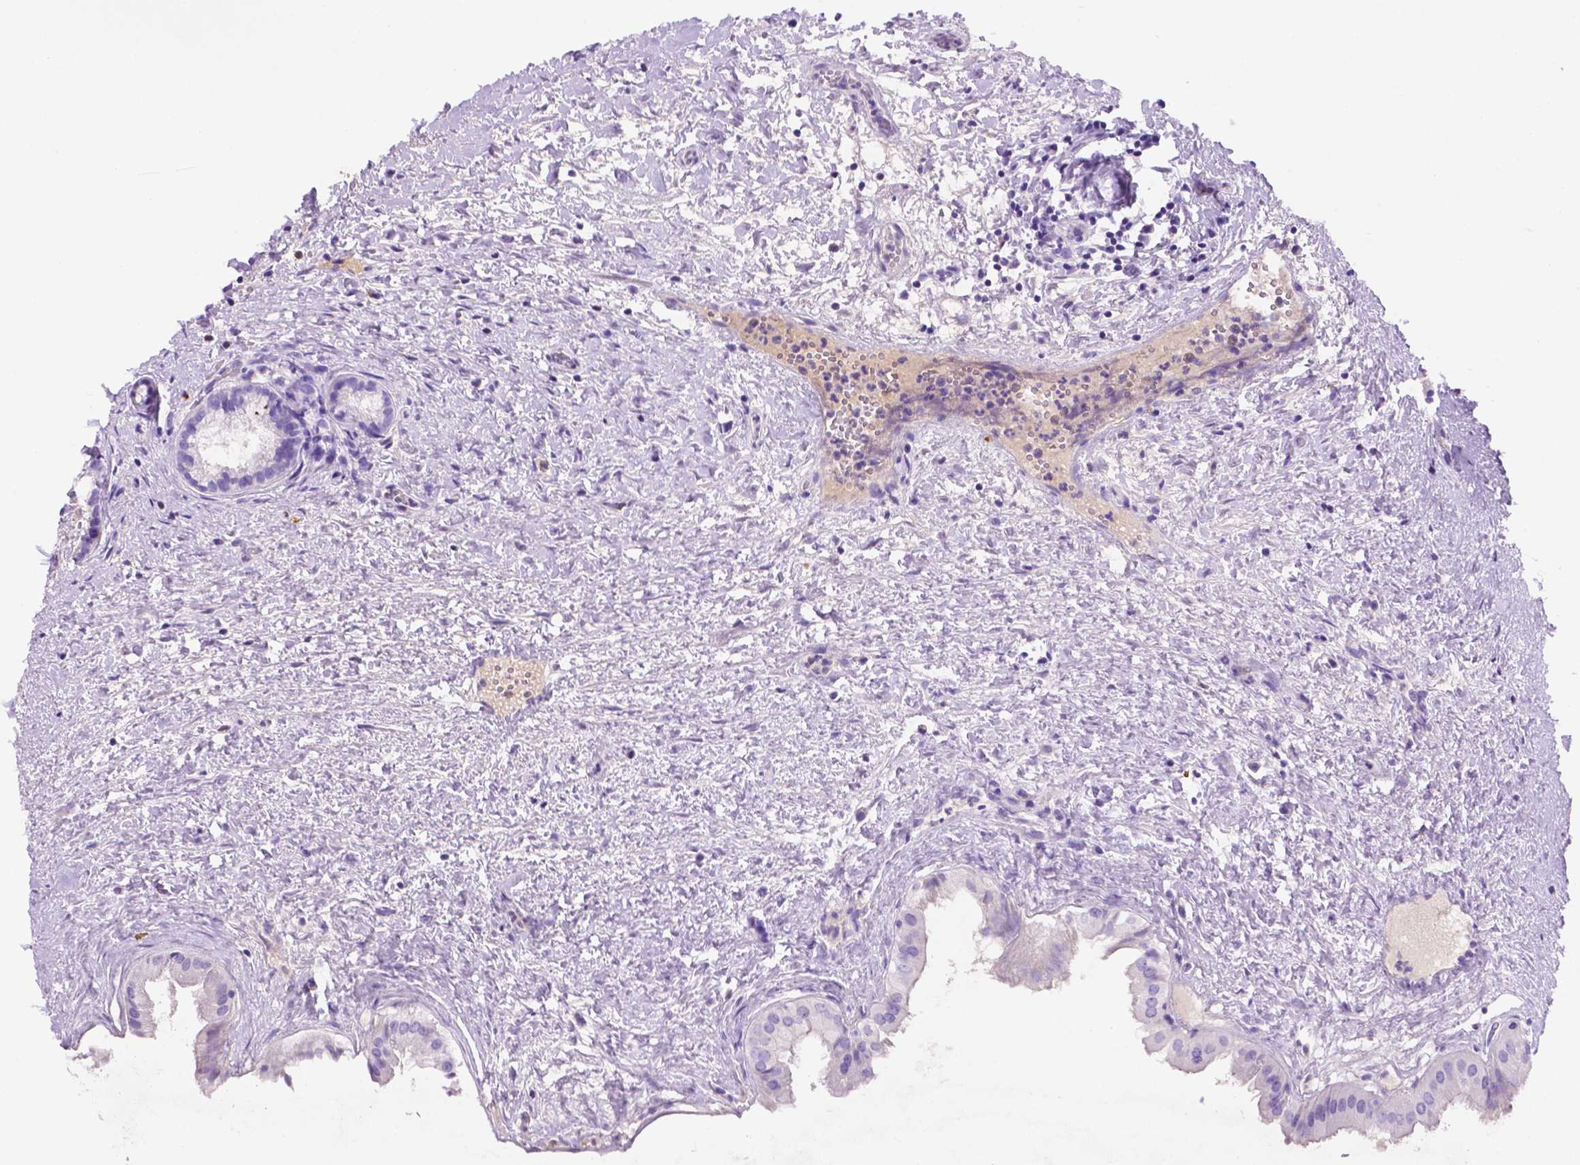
{"staining": {"intensity": "negative", "quantity": "none", "location": "none"}, "tissue": "gallbladder", "cell_type": "Glandular cells", "image_type": "normal", "snomed": [{"axis": "morphology", "description": "Normal tissue, NOS"}, {"axis": "topography", "description": "Gallbladder"}], "caption": "Immunohistochemistry (IHC) histopathology image of normal gallbladder: human gallbladder stained with DAB reveals no significant protein expression in glandular cells. Nuclei are stained in blue.", "gene": "FOXB2", "patient": {"sex": "male", "age": 70}}